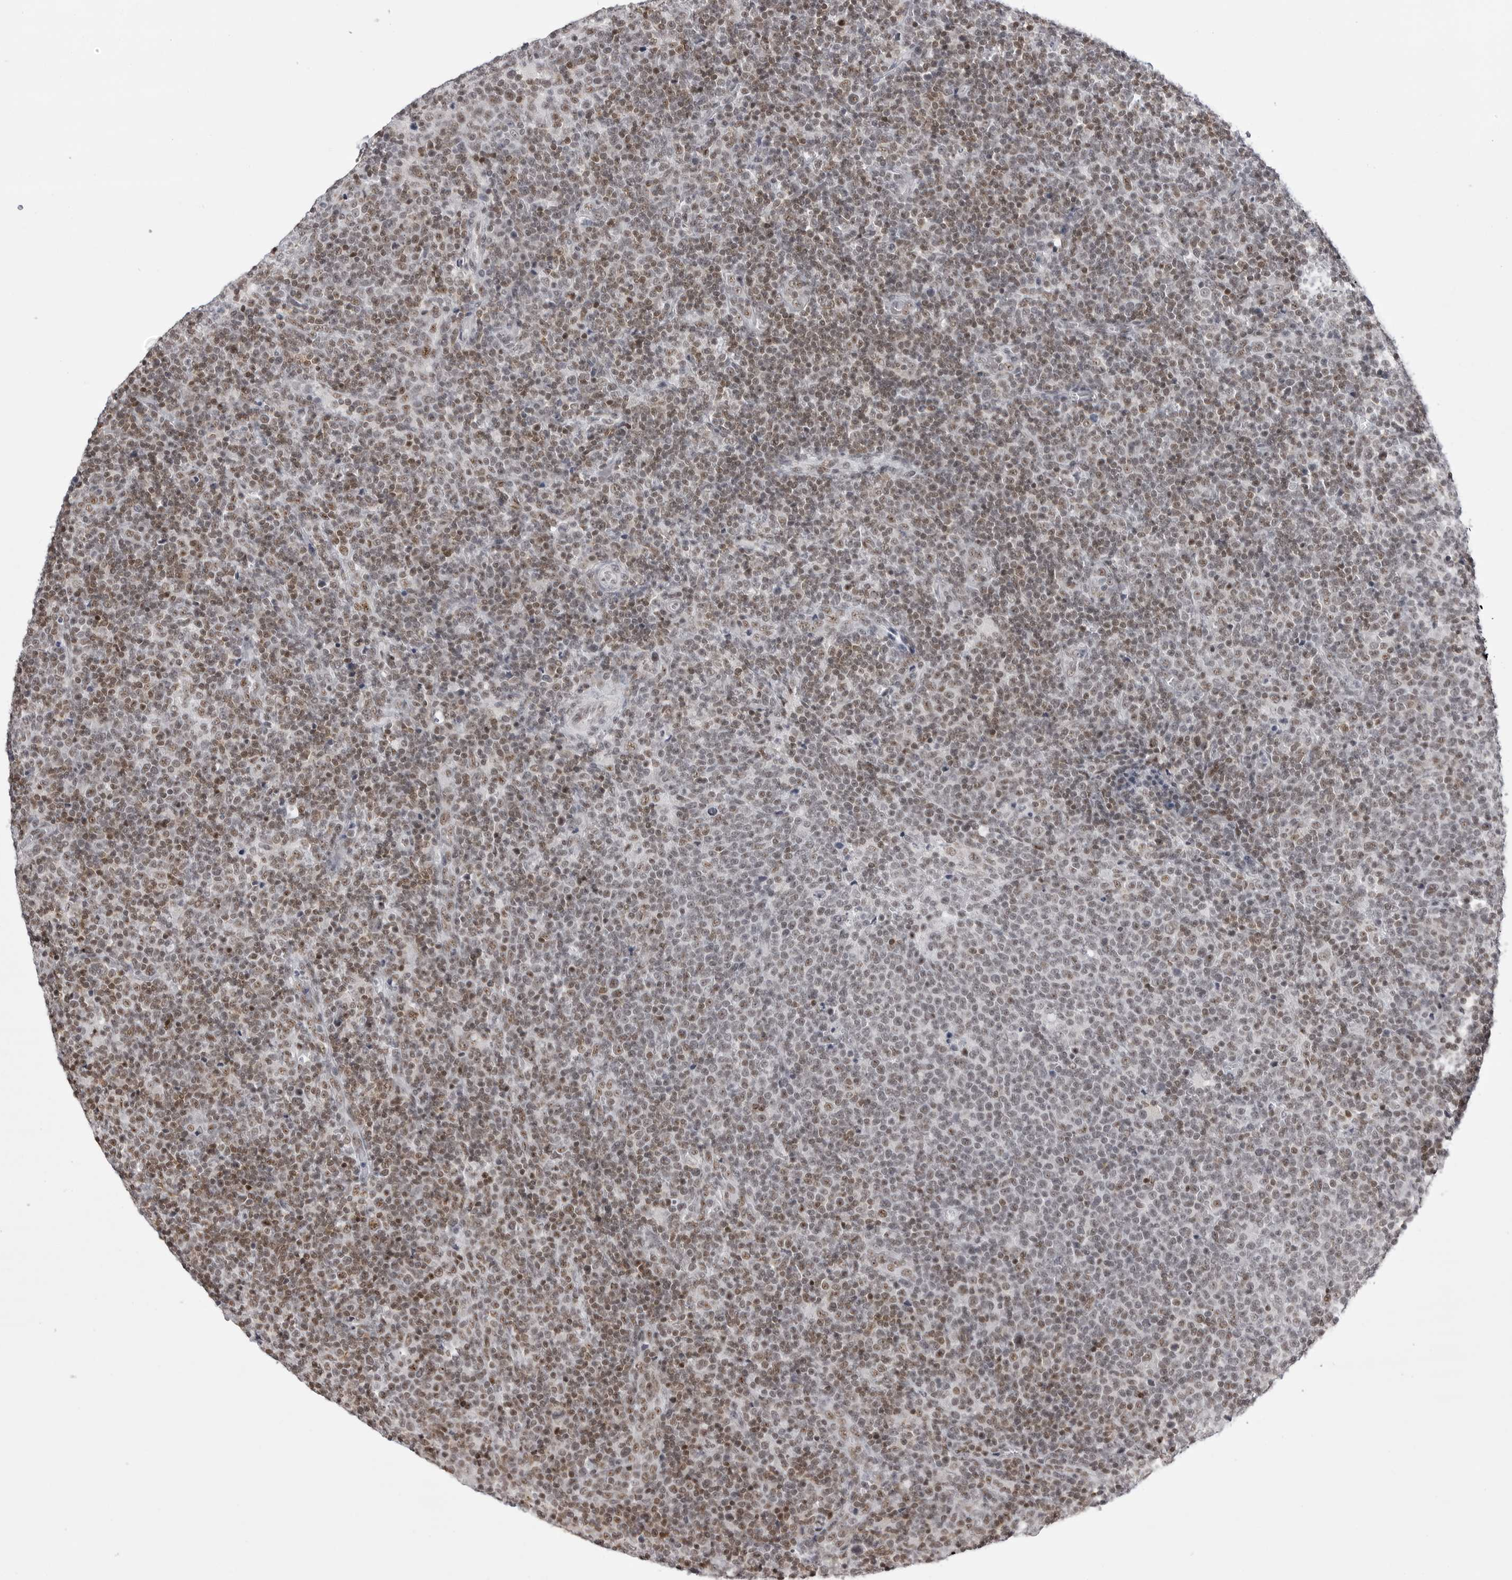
{"staining": {"intensity": "moderate", "quantity": "25%-75%", "location": "nuclear"}, "tissue": "lymphoma", "cell_type": "Tumor cells", "image_type": "cancer", "snomed": [{"axis": "morphology", "description": "Malignant lymphoma, non-Hodgkin's type, High grade"}, {"axis": "topography", "description": "Lymph node"}], "caption": "About 25%-75% of tumor cells in malignant lymphoma, non-Hodgkin's type (high-grade) show moderate nuclear protein expression as visualized by brown immunohistochemical staining.", "gene": "WRAP53", "patient": {"sex": "male", "age": 61}}